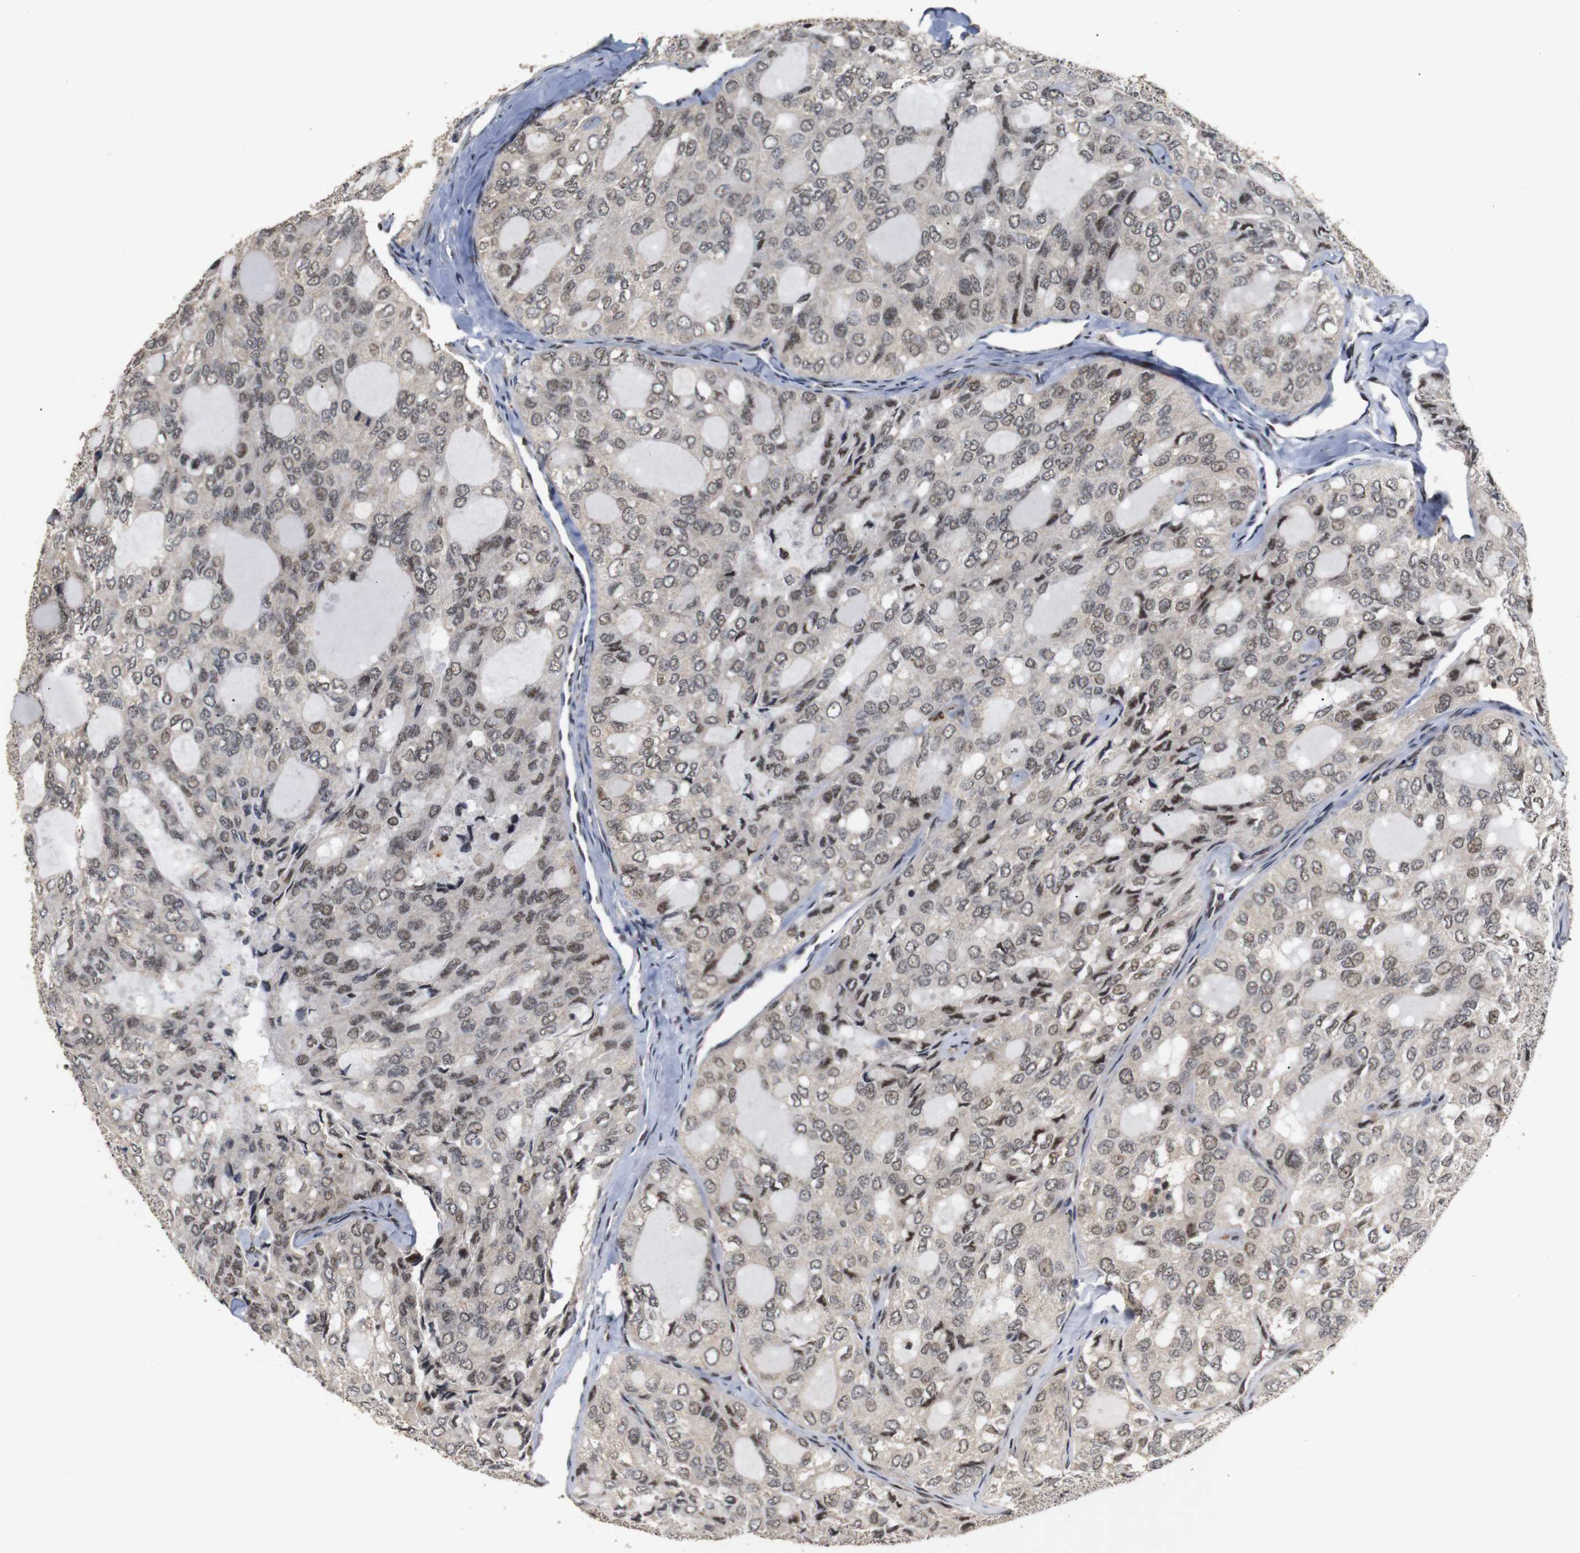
{"staining": {"intensity": "moderate", "quantity": ">75%", "location": "cytoplasmic/membranous,nuclear"}, "tissue": "thyroid cancer", "cell_type": "Tumor cells", "image_type": "cancer", "snomed": [{"axis": "morphology", "description": "Follicular adenoma carcinoma, NOS"}, {"axis": "topography", "description": "Thyroid gland"}], "caption": "IHC of thyroid cancer displays medium levels of moderate cytoplasmic/membranous and nuclear positivity in approximately >75% of tumor cells.", "gene": "PYM1", "patient": {"sex": "male", "age": 75}}